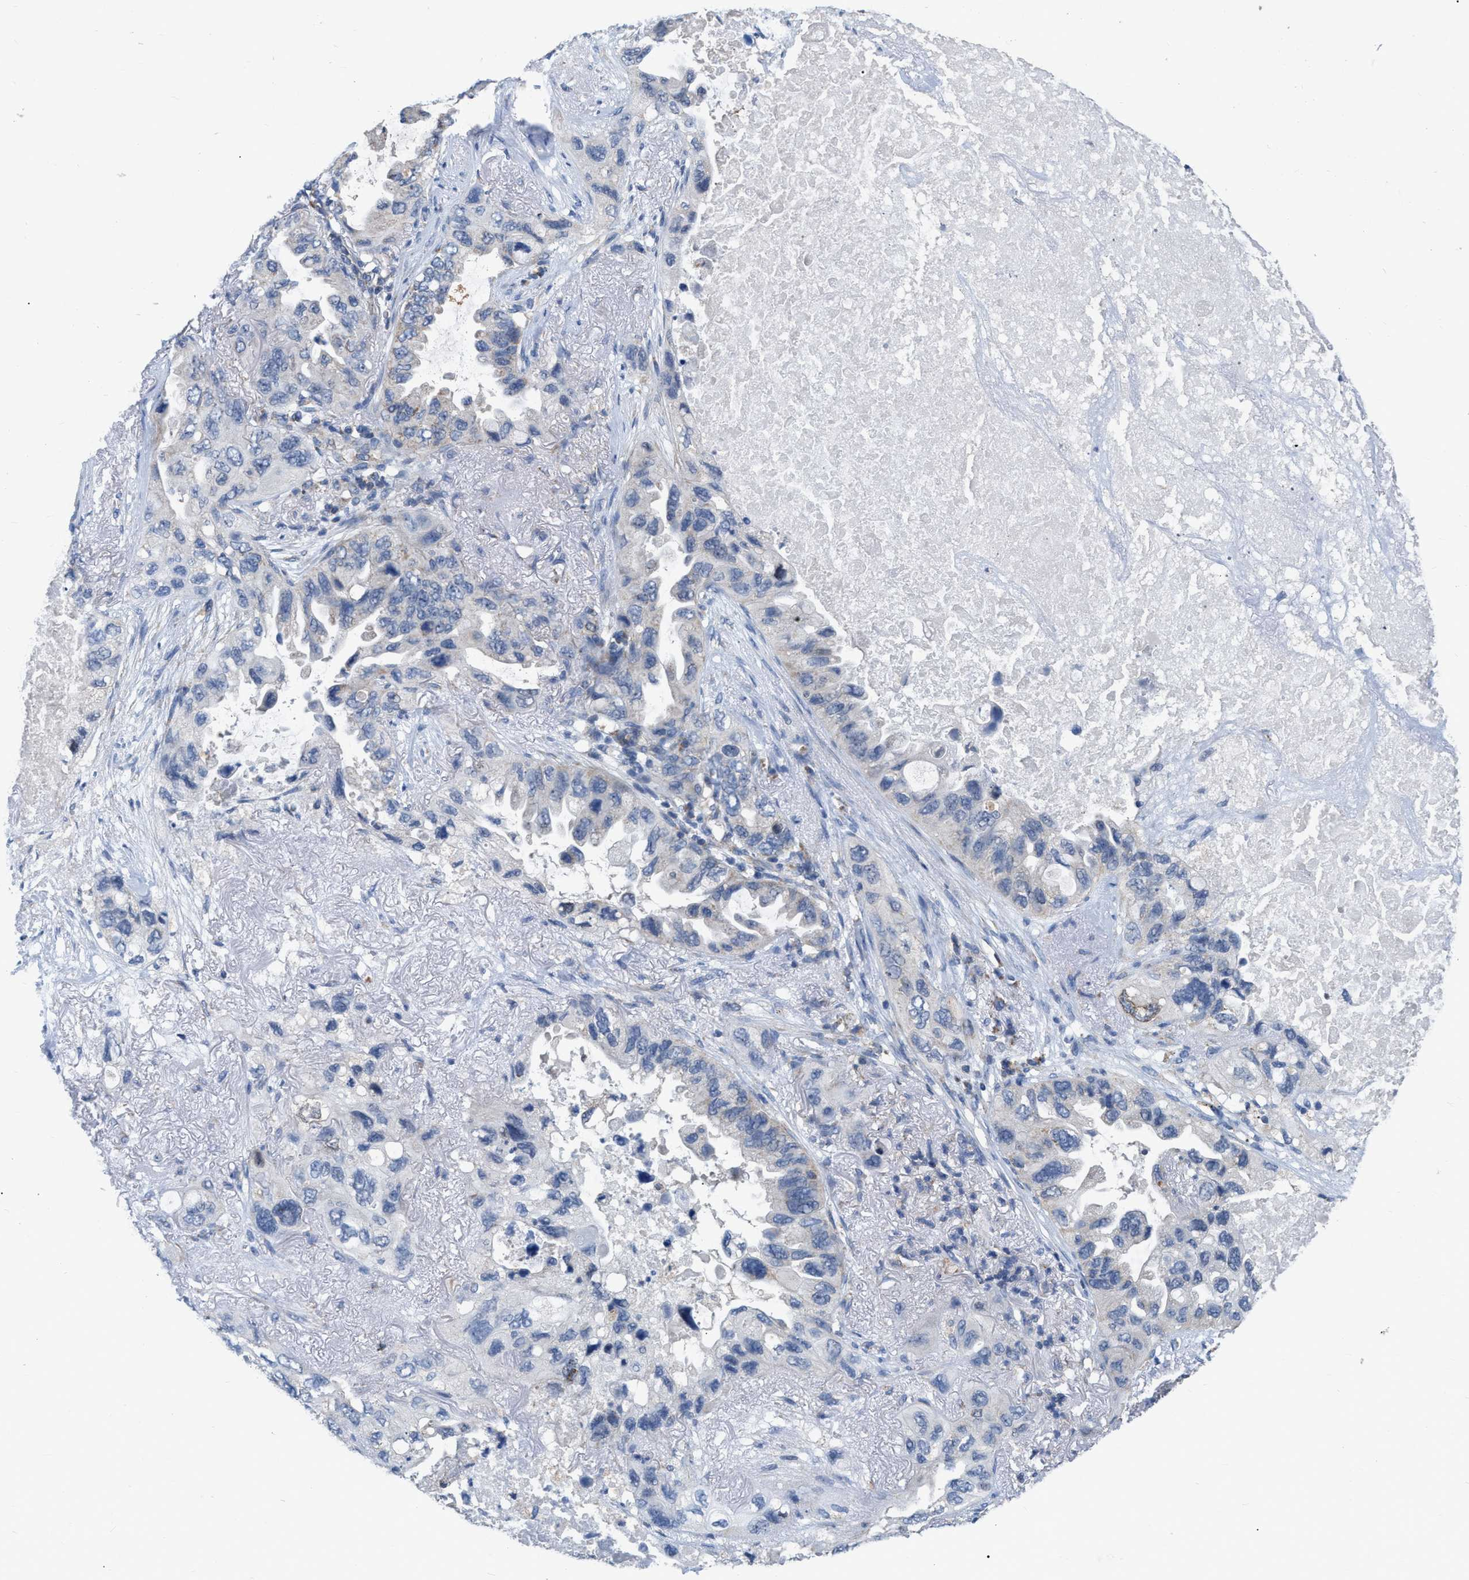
{"staining": {"intensity": "negative", "quantity": "none", "location": "none"}, "tissue": "lung cancer", "cell_type": "Tumor cells", "image_type": "cancer", "snomed": [{"axis": "morphology", "description": "Squamous cell carcinoma, NOS"}, {"axis": "topography", "description": "Lung"}], "caption": "Tumor cells show no significant expression in lung cancer (squamous cell carcinoma).", "gene": "DDX56", "patient": {"sex": "female", "age": 73}}